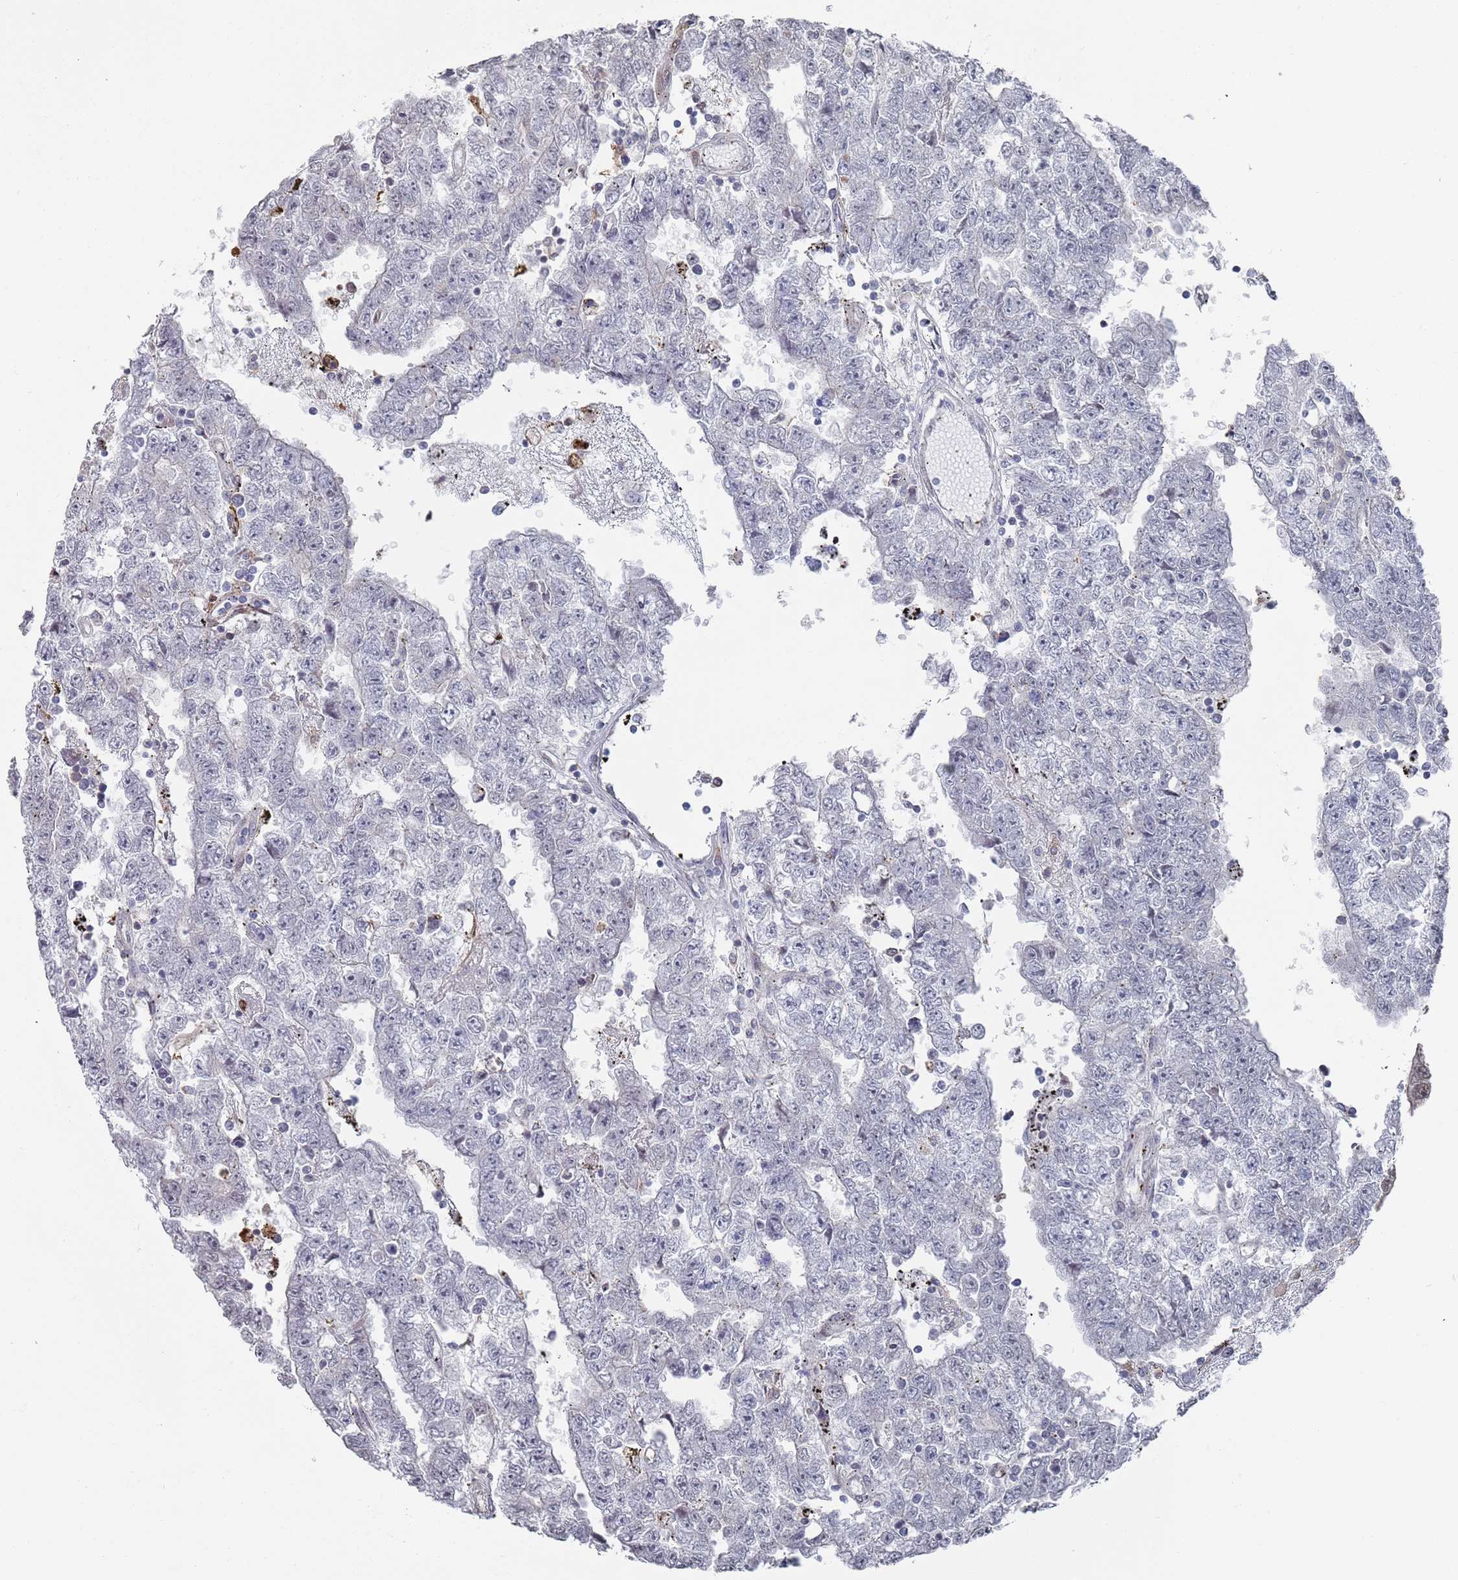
{"staining": {"intensity": "negative", "quantity": "none", "location": "none"}, "tissue": "testis cancer", "cell_type": "Tumor cells", "image_type": "cancer", "snomed": [{"axis": "morphology", "description": "Carcinoma, Embryonal, NOS"}, {"axis": "topography", "description": "Testis"}], "caption": "Immunohistochemistry (IHC) of human embryonal carcinoma (testis) demonstrates no expression in tumor cells.", "gene": "DGKD", "patient": {"sex": "male", "age": 25}}